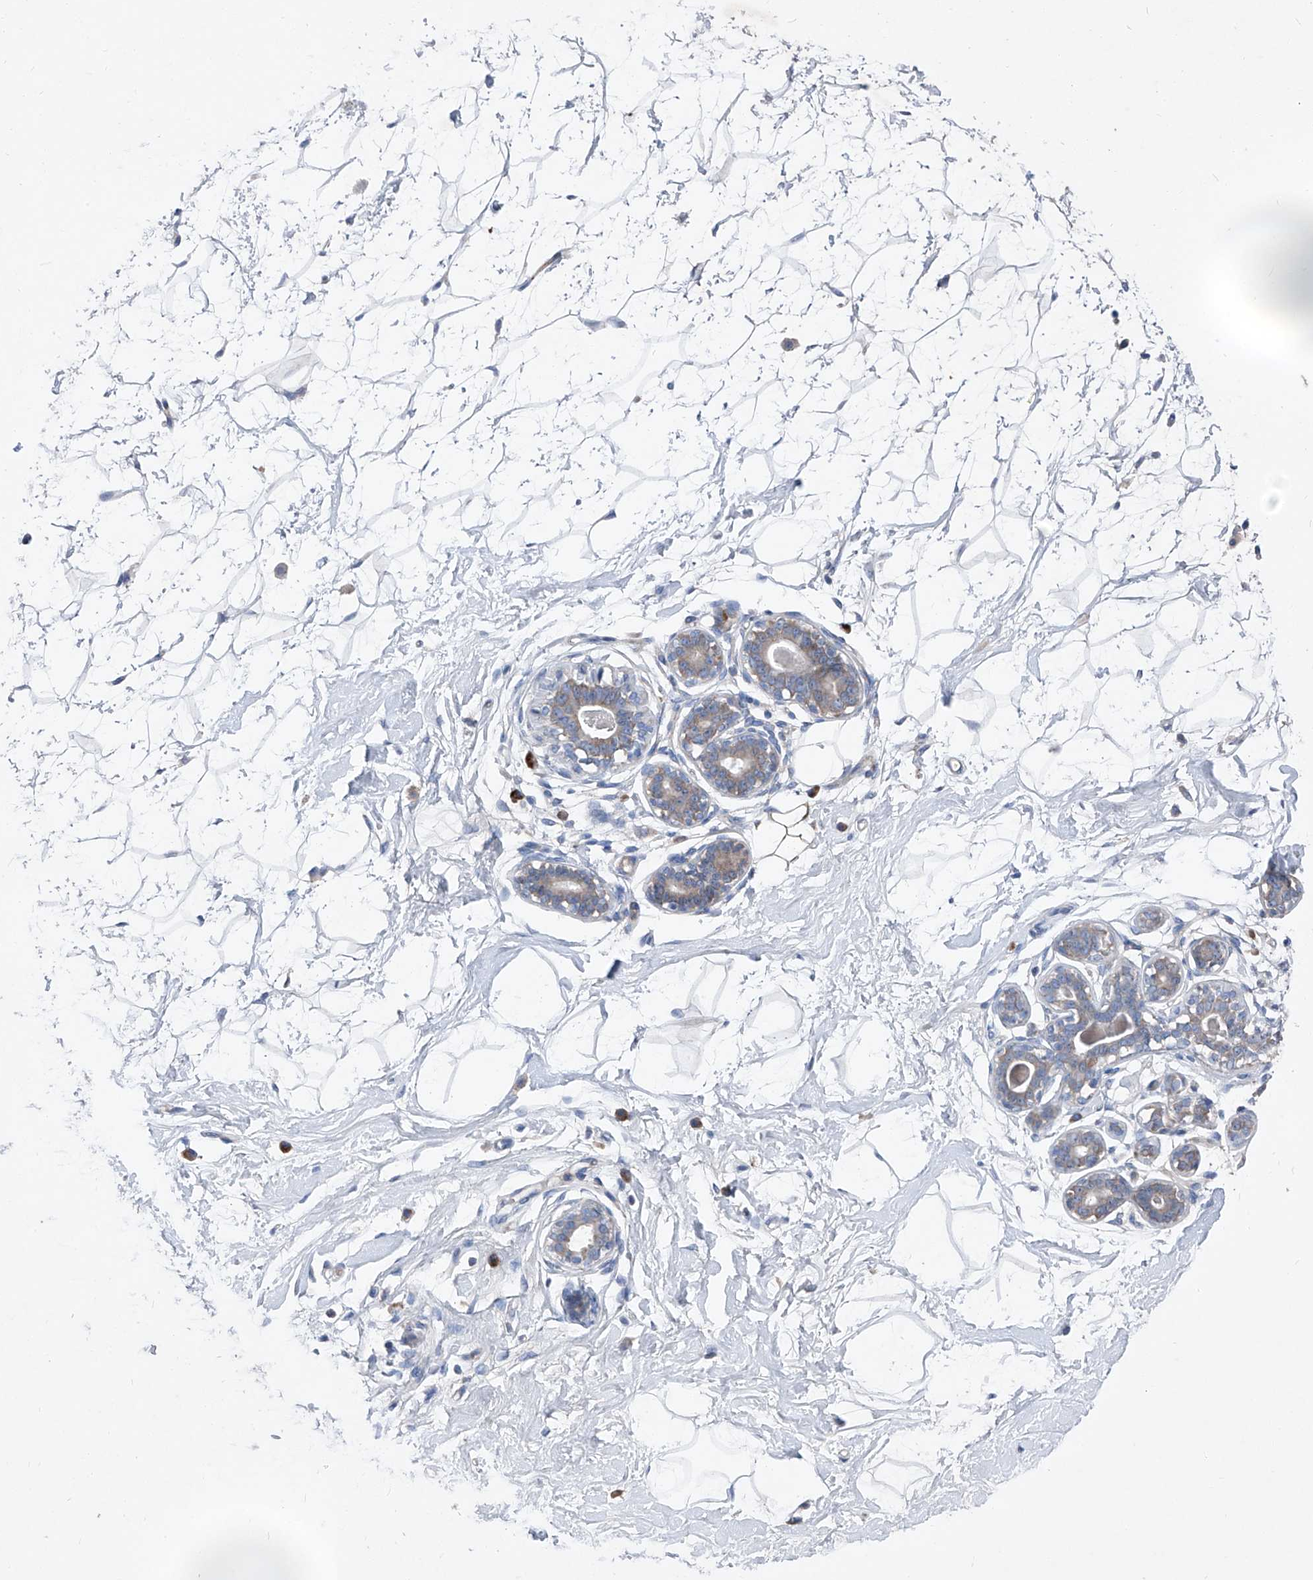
{"staining": {"intensity": "negative", "quantity": "none", "location": "none"}, "tissue": "breast", "cell_type": "Adipocytes", "image_type": "normal", "snomed": [{"axis": "morphology", "description": "Normal tissue, NOS"}, {"axis": "morphology", "description": "Adenoma, NOS"}, {"axis": "topography", "description": "Breast"}], "caption": "IHC micrograph of benign human breast stained for a protein (brown), which displays no positivity in adipocytes. The staining is performed using DAB (3,3'-diaminobenzidine) brown chromogen with nuclei counter-stained in using hematoxylin.", "gene": "IFI27", "patient": {"sex": "female", "age": 23}}